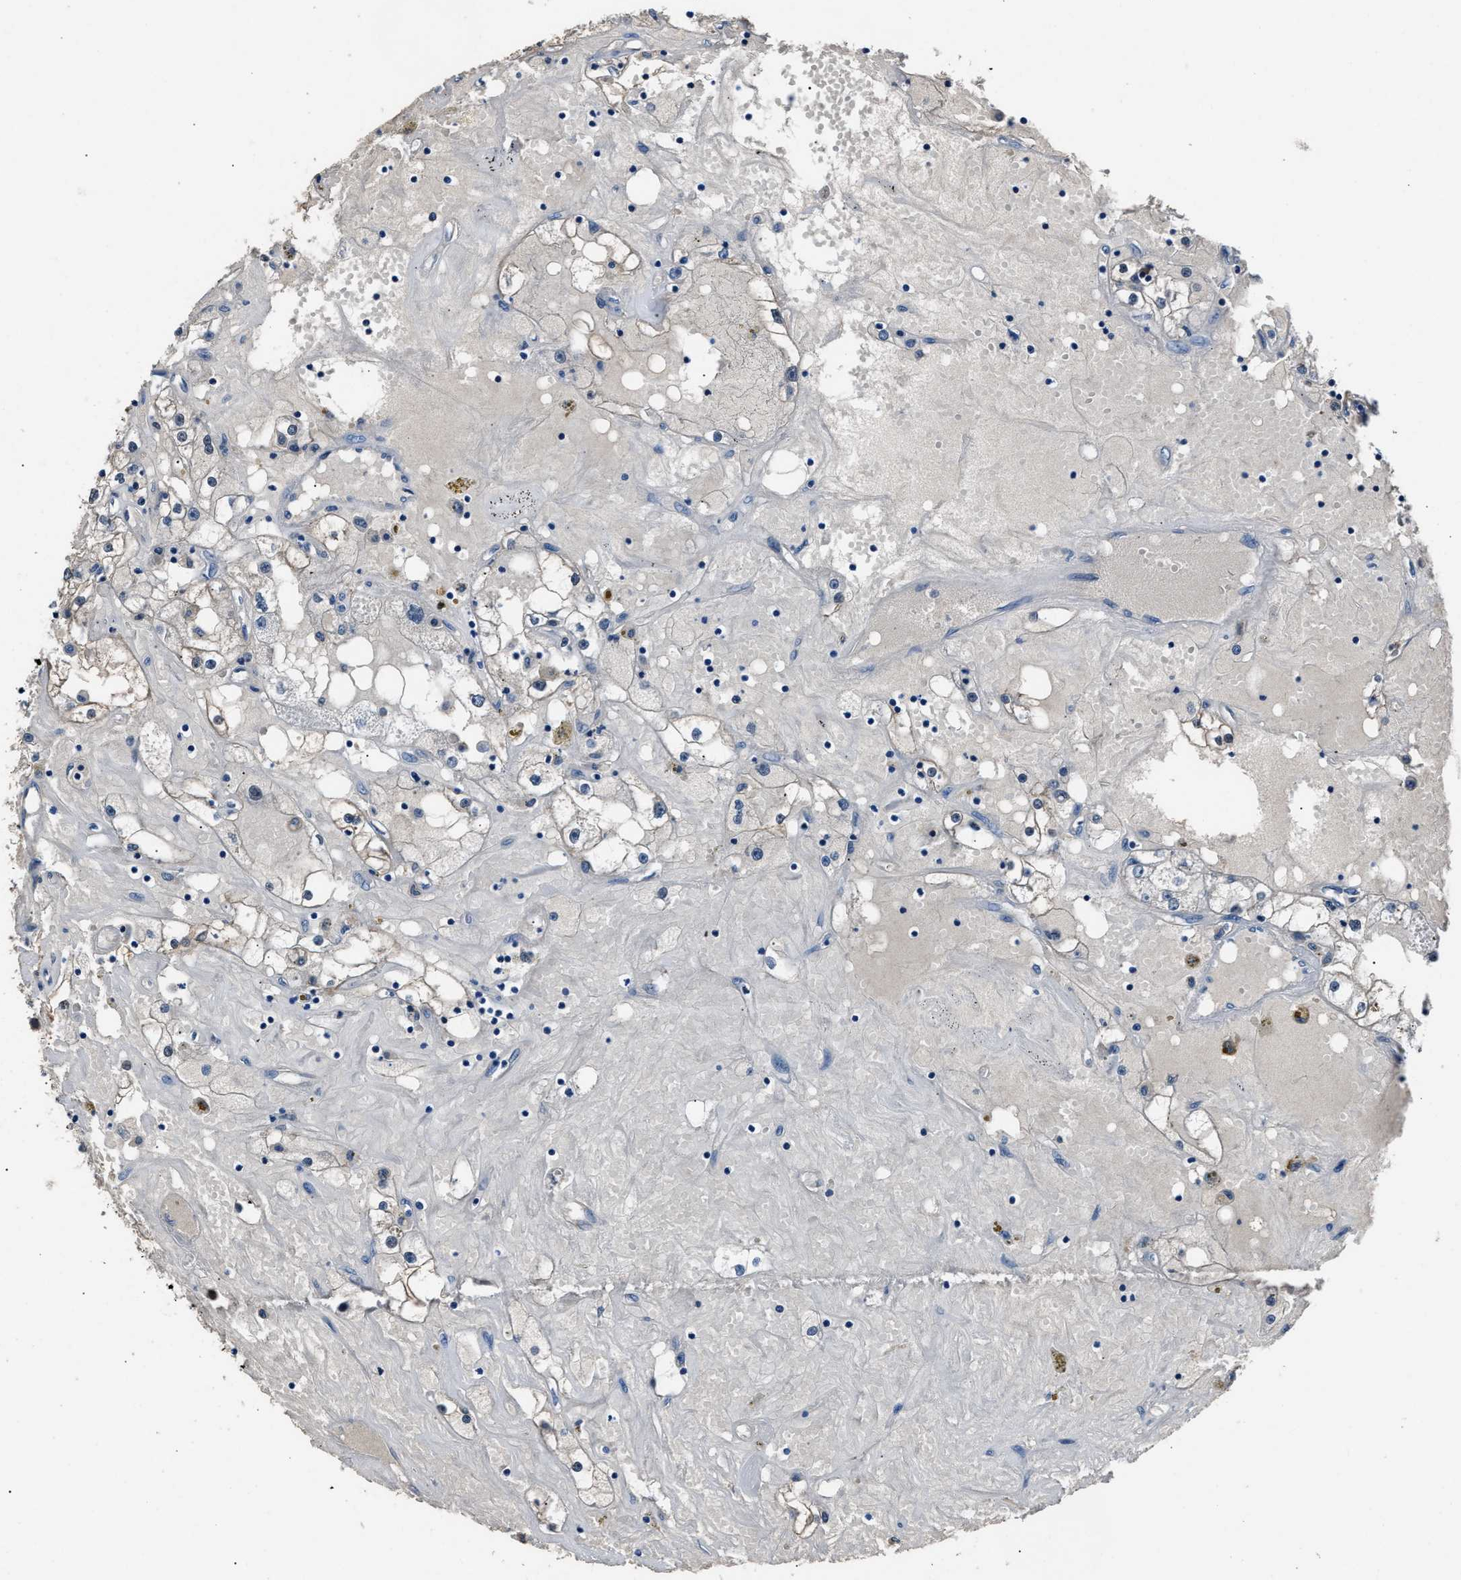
{"staining": {"intensity": "negative", "quantity": "none", "location": "none"}, "tissue": "renal cancer", "cell_type": "Tumor cells", "image_type": "cancer", "snomed": [{"axis": "morphology", "description": "Adenocarcinoma, NOS"}, {"axis": "topography", "description": "Kidney"}], "caption": "The photomicrograph exhibits no staining of tumor cells in adenocarcinoma (renal). (Stains: DAB immunohistochemistry (IHC) with hematoxylin counter stain, Microscopy: brightfield microscopy at high magnification).", "gene": "GSTP1", "patient": {"sex": "male", "age": 56}}